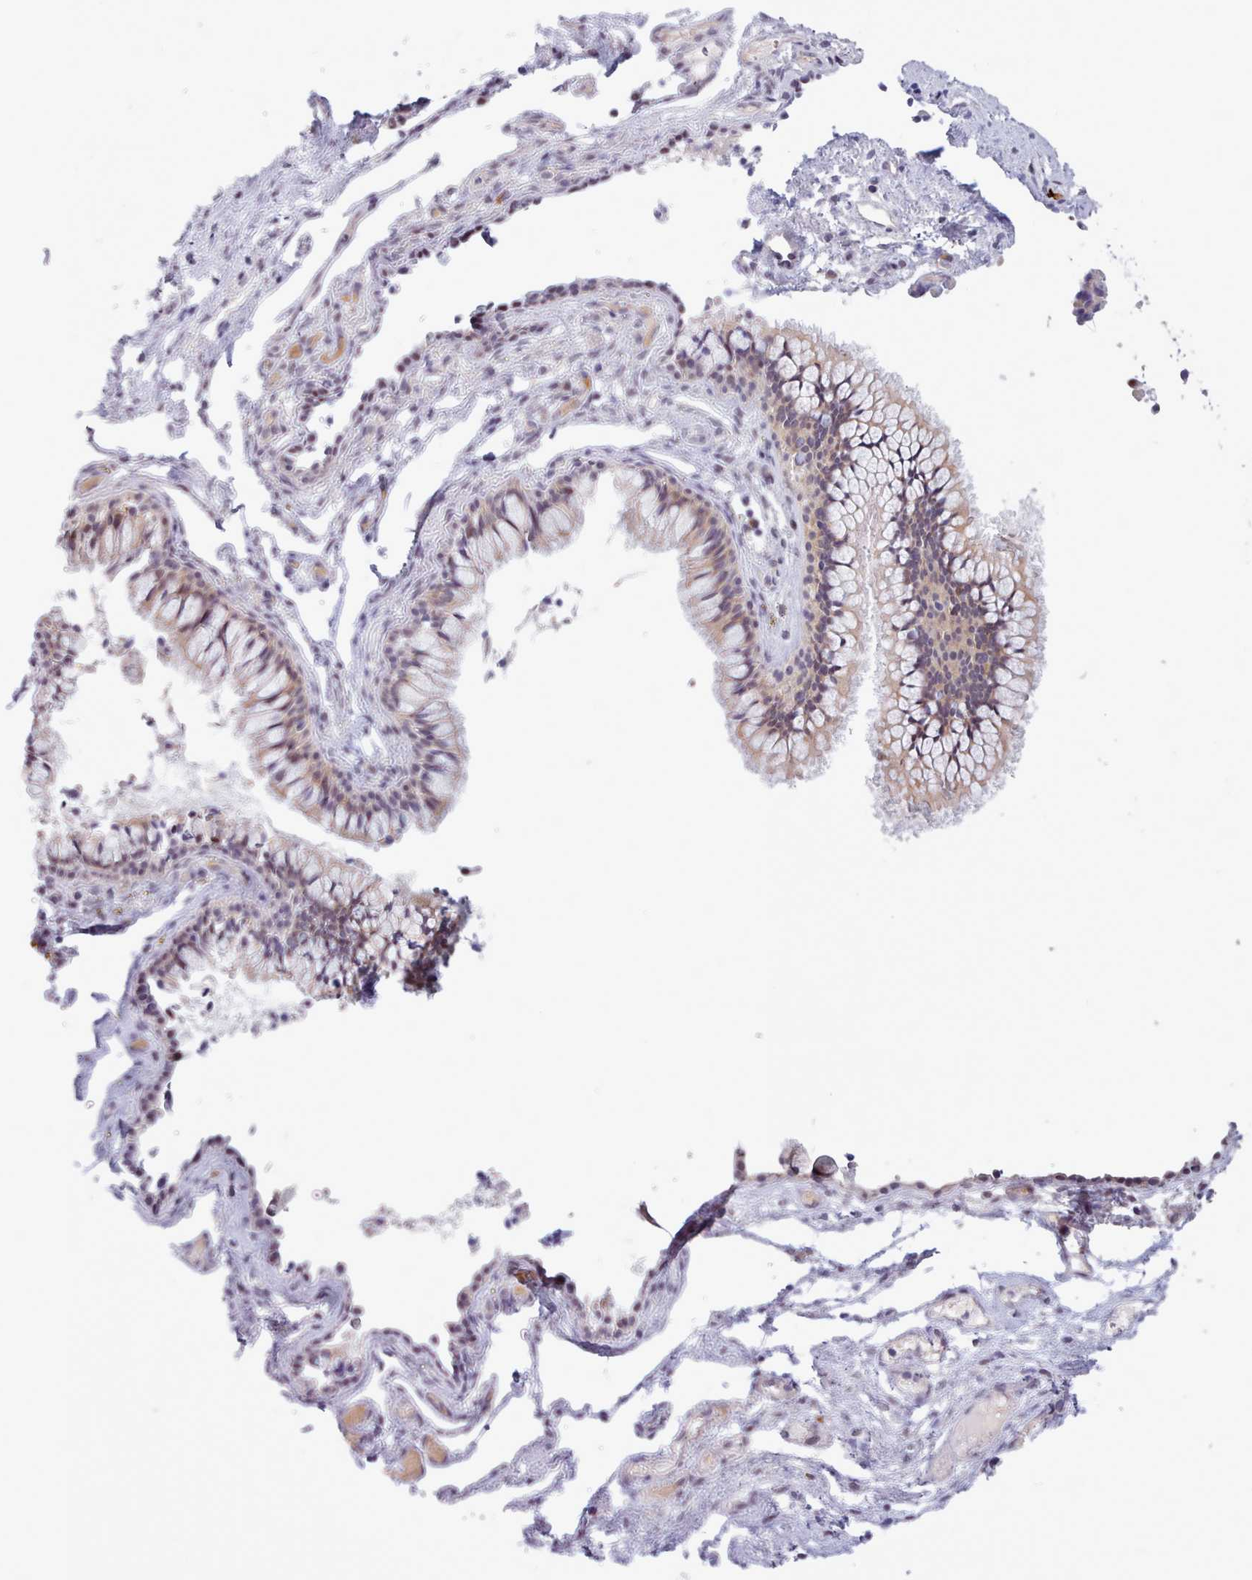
{"staining": {"intensity": "weak", "quantity": "25%-75%", "location": "cytoplasmic/membranous,nuclear"}, "tissue": "nasopharynx", "cell_type": "Respiratory epithelial cells", "image_type": "normal", "snomed": [{"axis": "morphology", "description": "Normal tissue, NOS"}, {"axis": "topography", "description": "Nasopharynx"}], "caption": "Brown immunohistochemical staining in unremarkable nasopharynx shows weak cytoplasmic/membranous,nuclear positivity in approximately 25%-75% of respiratory epithelial cells.", "gene": "KBTBD6", "patient": {"sex": "male", "age": 82}}